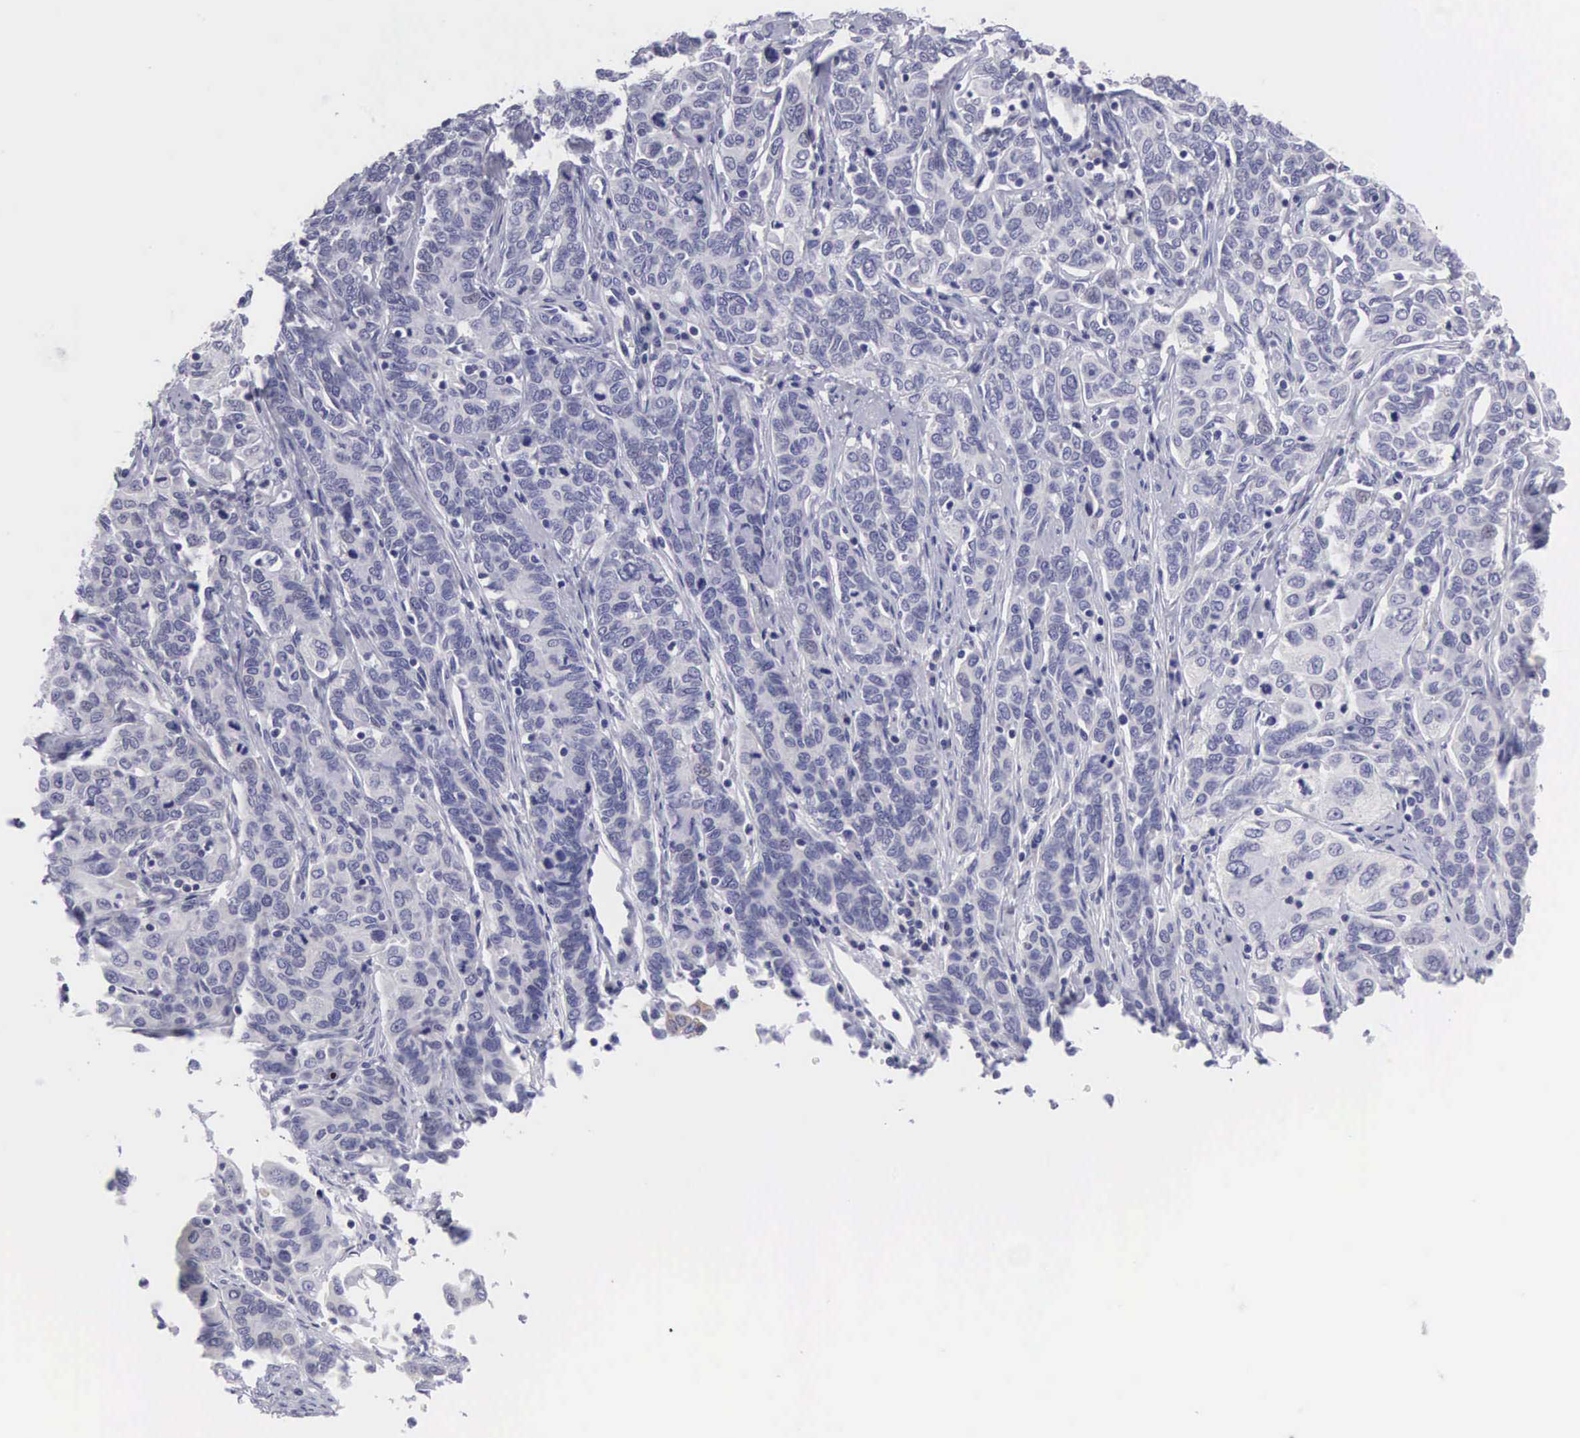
{"staining": {"intensity": "negative", "quantity": "none", "location": "none"}, "tissue": "cervical cancer", "cell_type": "Tumor cells", "image_type": "cancer", "snomed": [{"axis": "morphology", "description": "Squamous cell carcinoma, NOS"}, {"axis": "topography", "description": "Cervix"}], "caption": "Human cervical cancer (squamous cell carcinoma) stained for a protein using immunohistochemistry reveals no positivity in tumor cells.", "gene": "SLITRK4", "patient": {"sex": "female", "age": 38}}